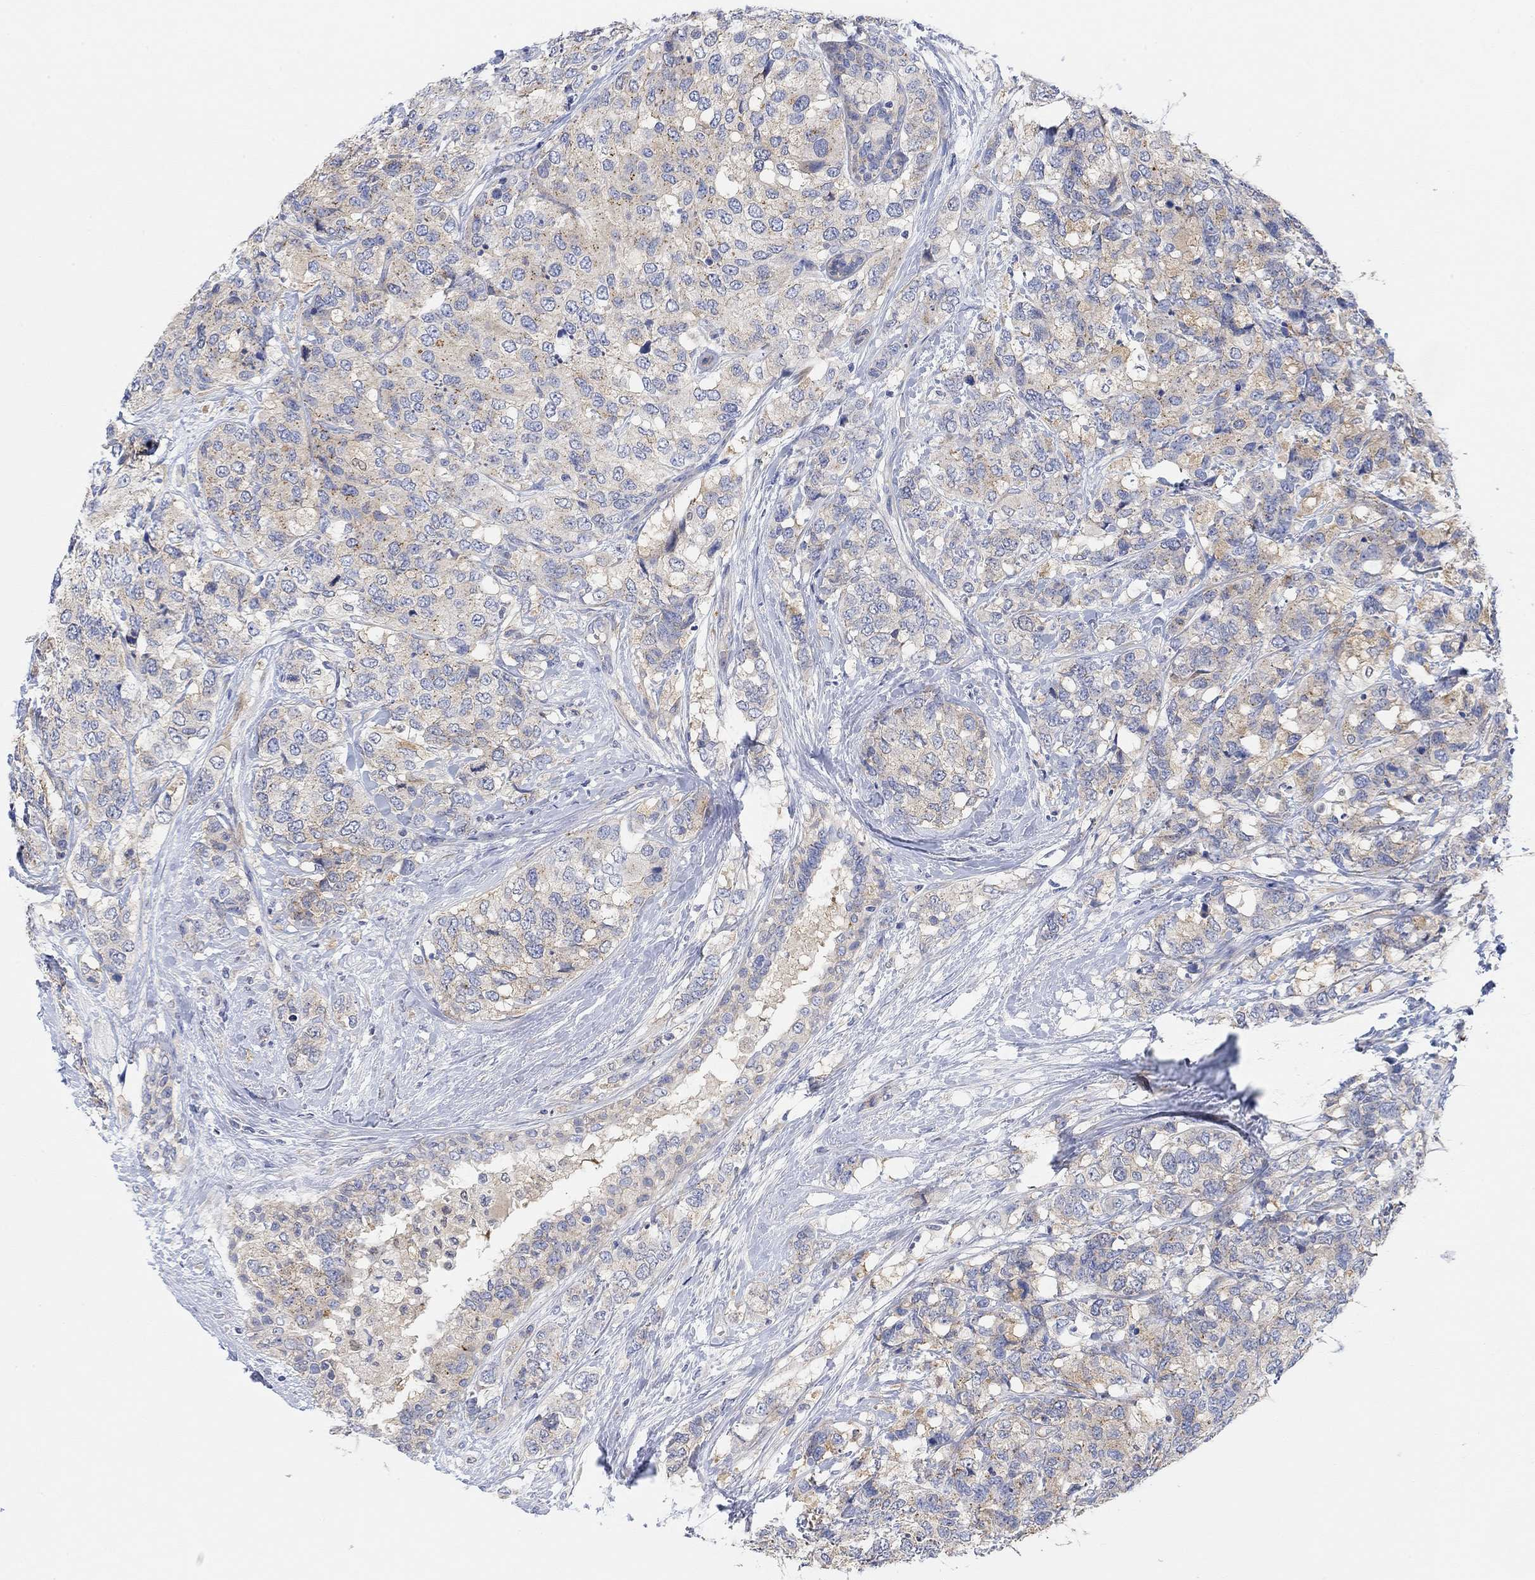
{"staining": {"intensity": "moderate", "quantity": "<25%", "location": "cytoplasmic/membranous"}, "tissue": "breast cancer", "cell_type": "Tumor cells", "image_type": "cancer", "snomed": [{"axis": "morphology", "description": "Lobular carcinoma"}, {"axis": "topography", "description": "Breast"}], "caption": "This is an image of immunohistochemistry (IHC) staining of lobular carcinoma (breast), which shows moderate staining in the cytoplasmic/membranous of tumor cells.", "gene": "RGS1", "patient": {"sex": "female", "age": 59}}